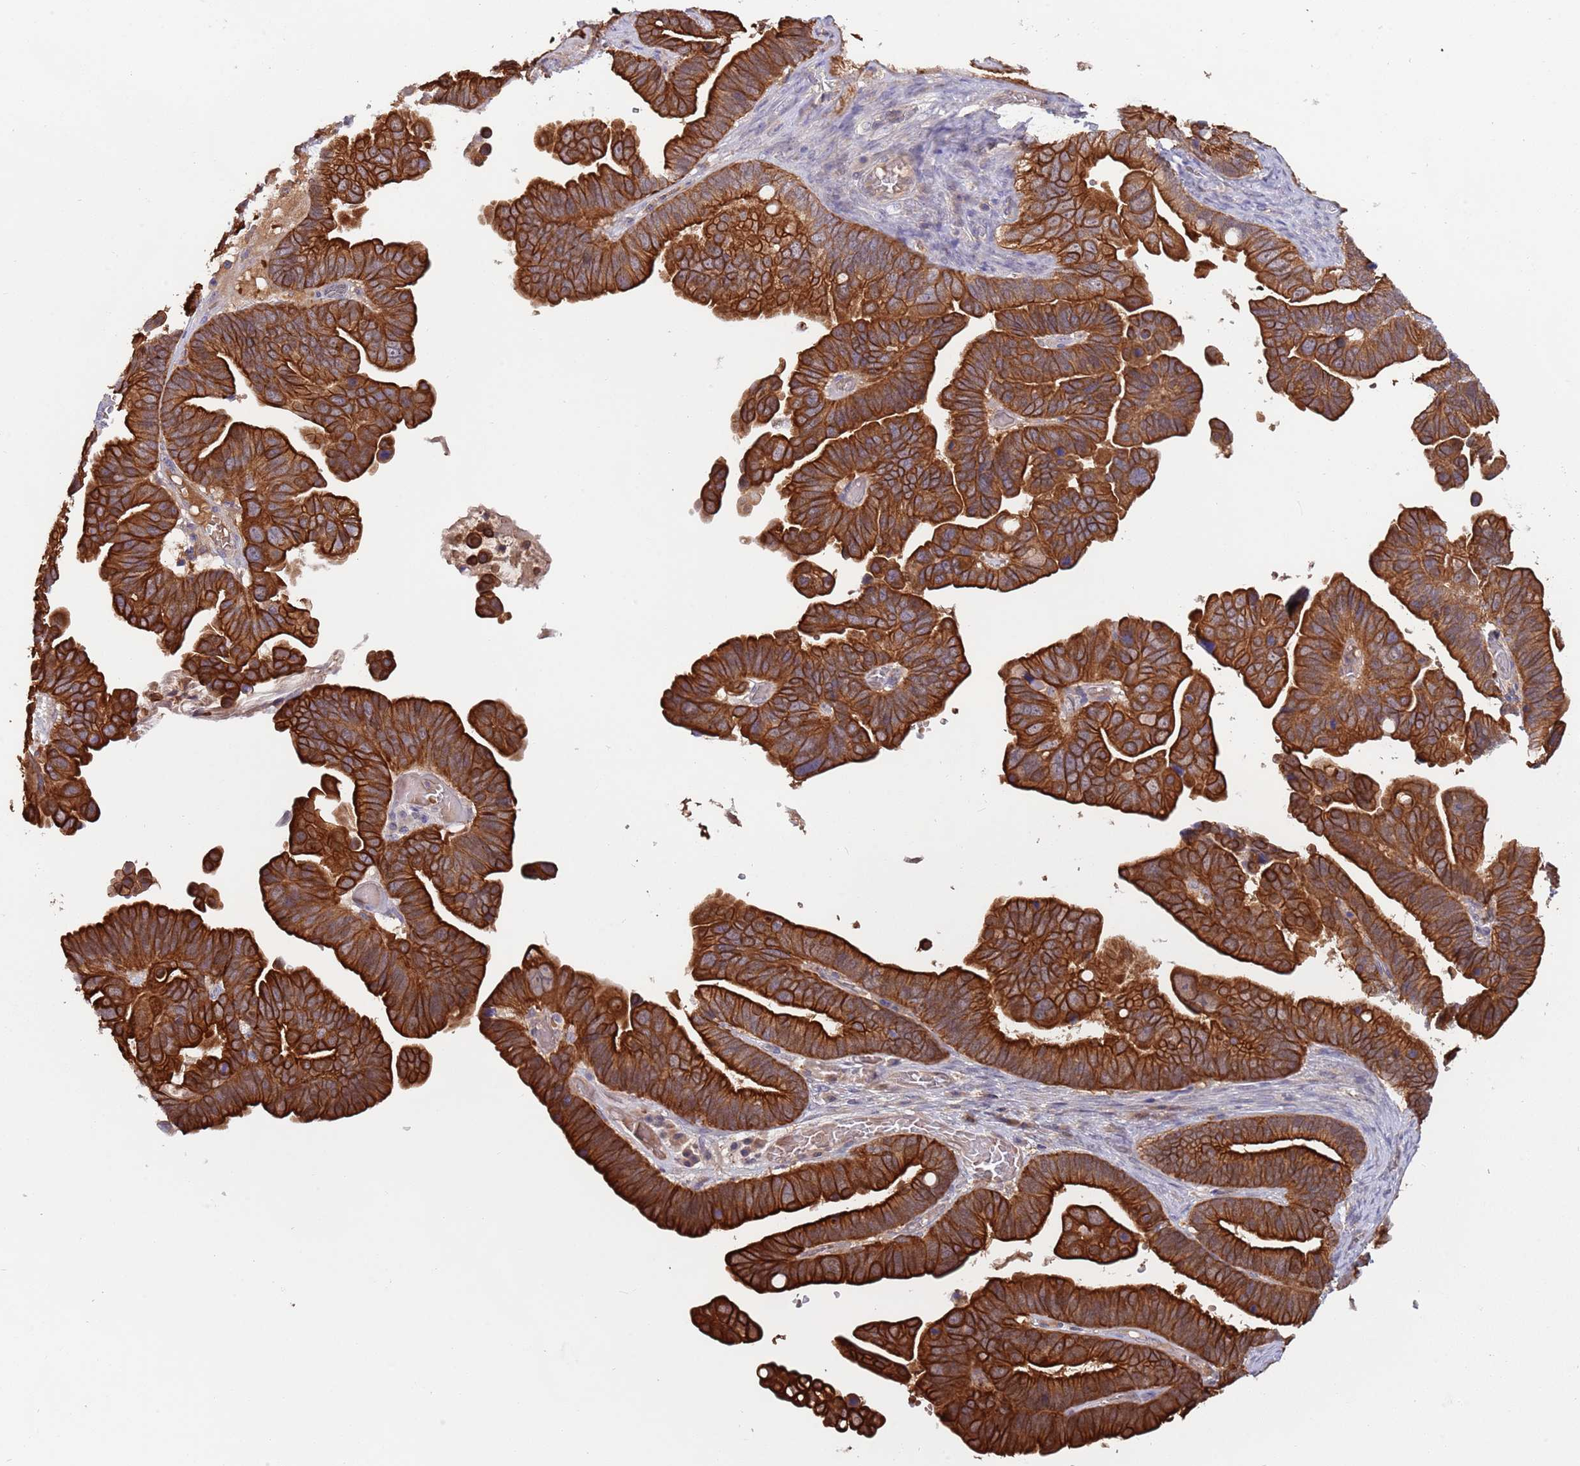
{"staining": {"intensity": "strong", "quantity": ">75%", "location": "cytoplasmic/membranous"}, "tissue": "ovarian cancer", "cell_type": "Tumor cells", "image_type": "cancer", "snomed": [{"axis": "morphology", "description": "Cystadenocarcinoma, serous, NOS"}, {"axis": "topography", "description": "Ovary"}], "caption": "Ovarian cancer stained with IHC demonstrates strong cytoplasmic/membranous expression in approximately >75% of tumor cells.", "gene": "GSDMD", "patient": {"sex": "female", "age": 56}}